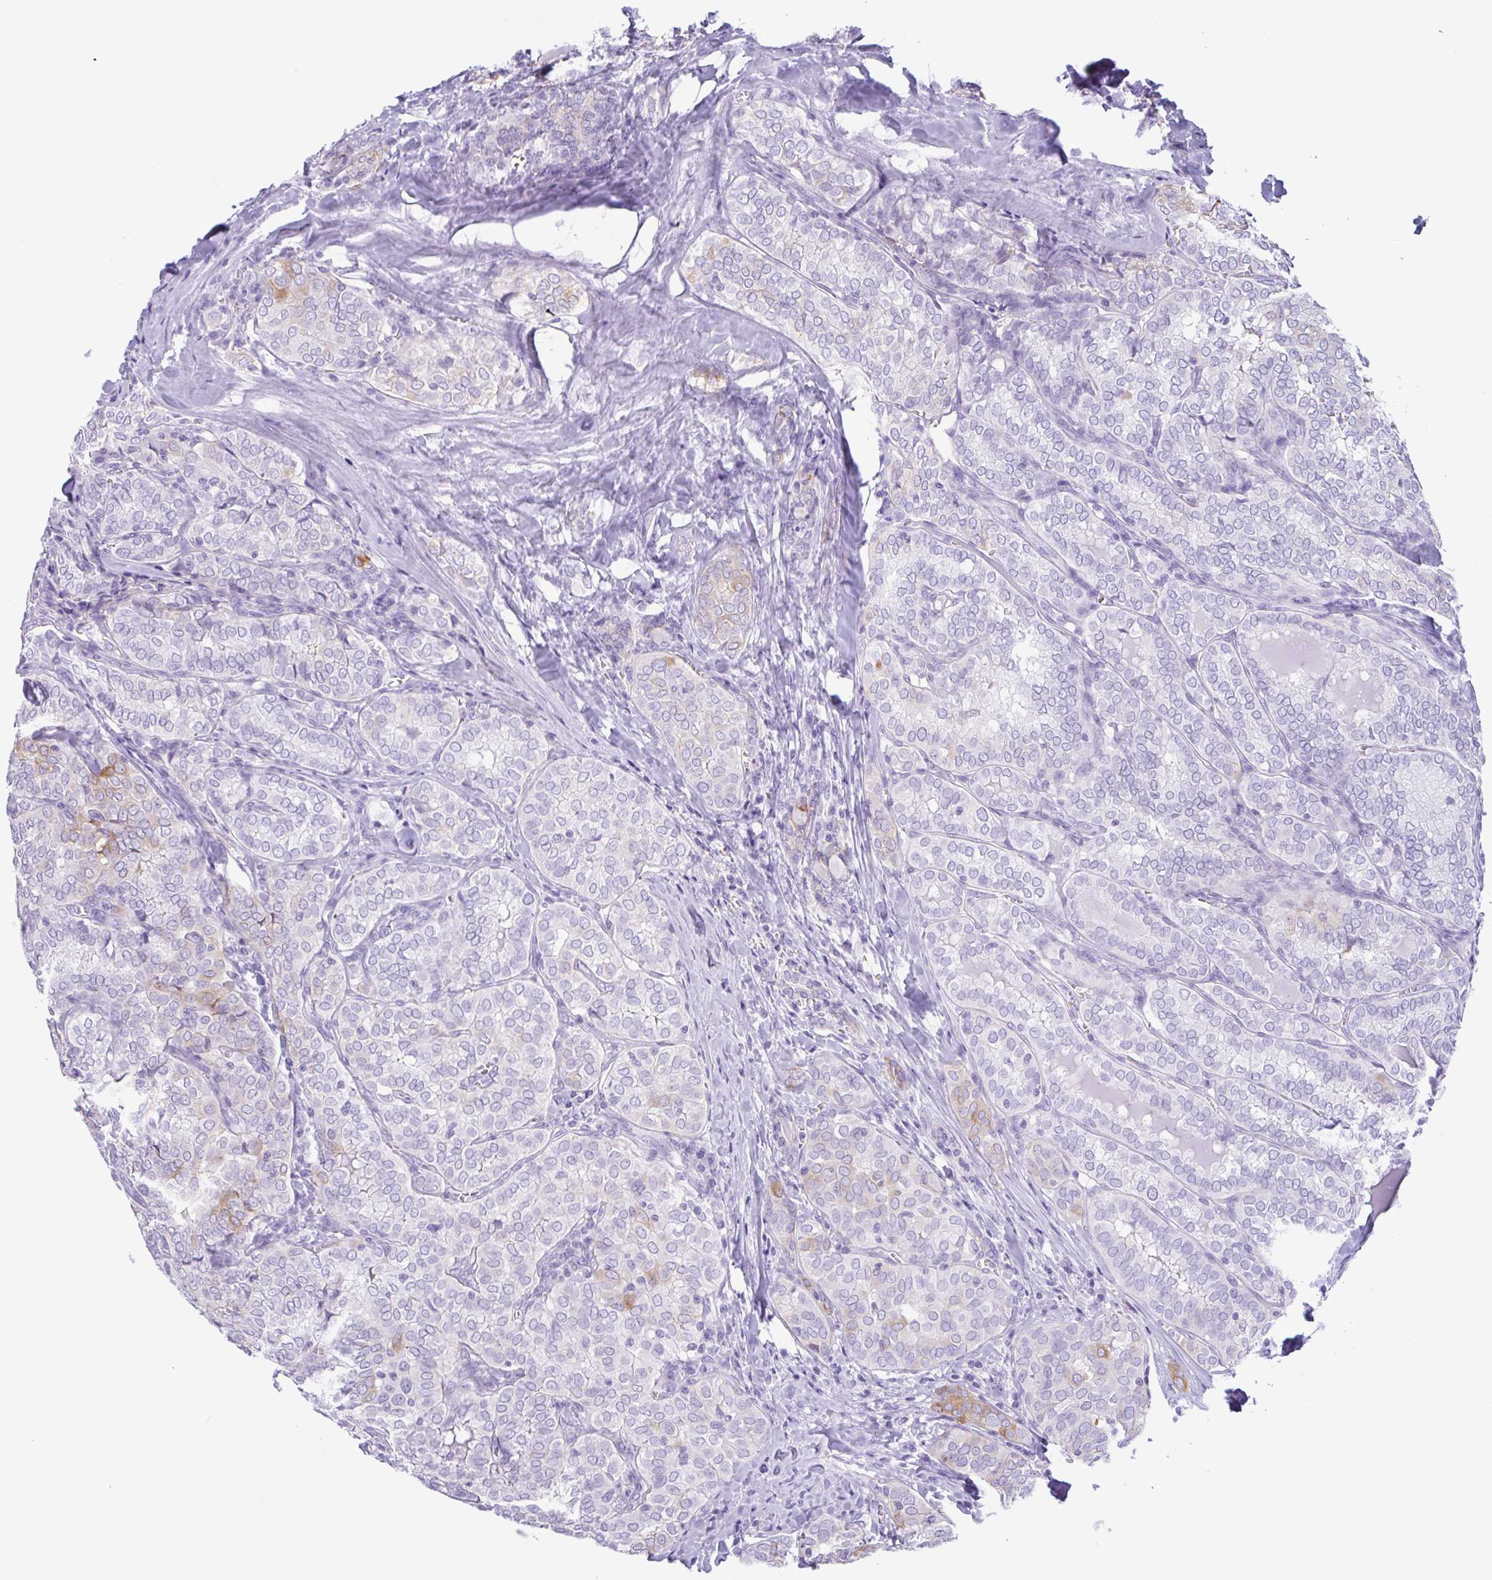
{"staining": {"intensity": "moderate", "quantity": "<25%", "location": "cytoplasmic/membranous"}, "tissue": "thyroid cancer", "cell_type": "Tumor cells", "image_type": "cancer", "snomed": [{"axis": "morphology", "description": "Papillary adenocarcinoma, NOS"}, {"axis": "topography", "description": "Thyroid gland"}], "caption": "This histopathology image exhibits thyroid cancer stained with immunohistochemistry (IHC) to label a protein in brown. The cytoplasmic/membranous of tumor cells show moderate positivity for the protein. Nuclei are counter-stained blue.", "gene": "CTSE", "patient": {"sex": "female", "age": 30}}